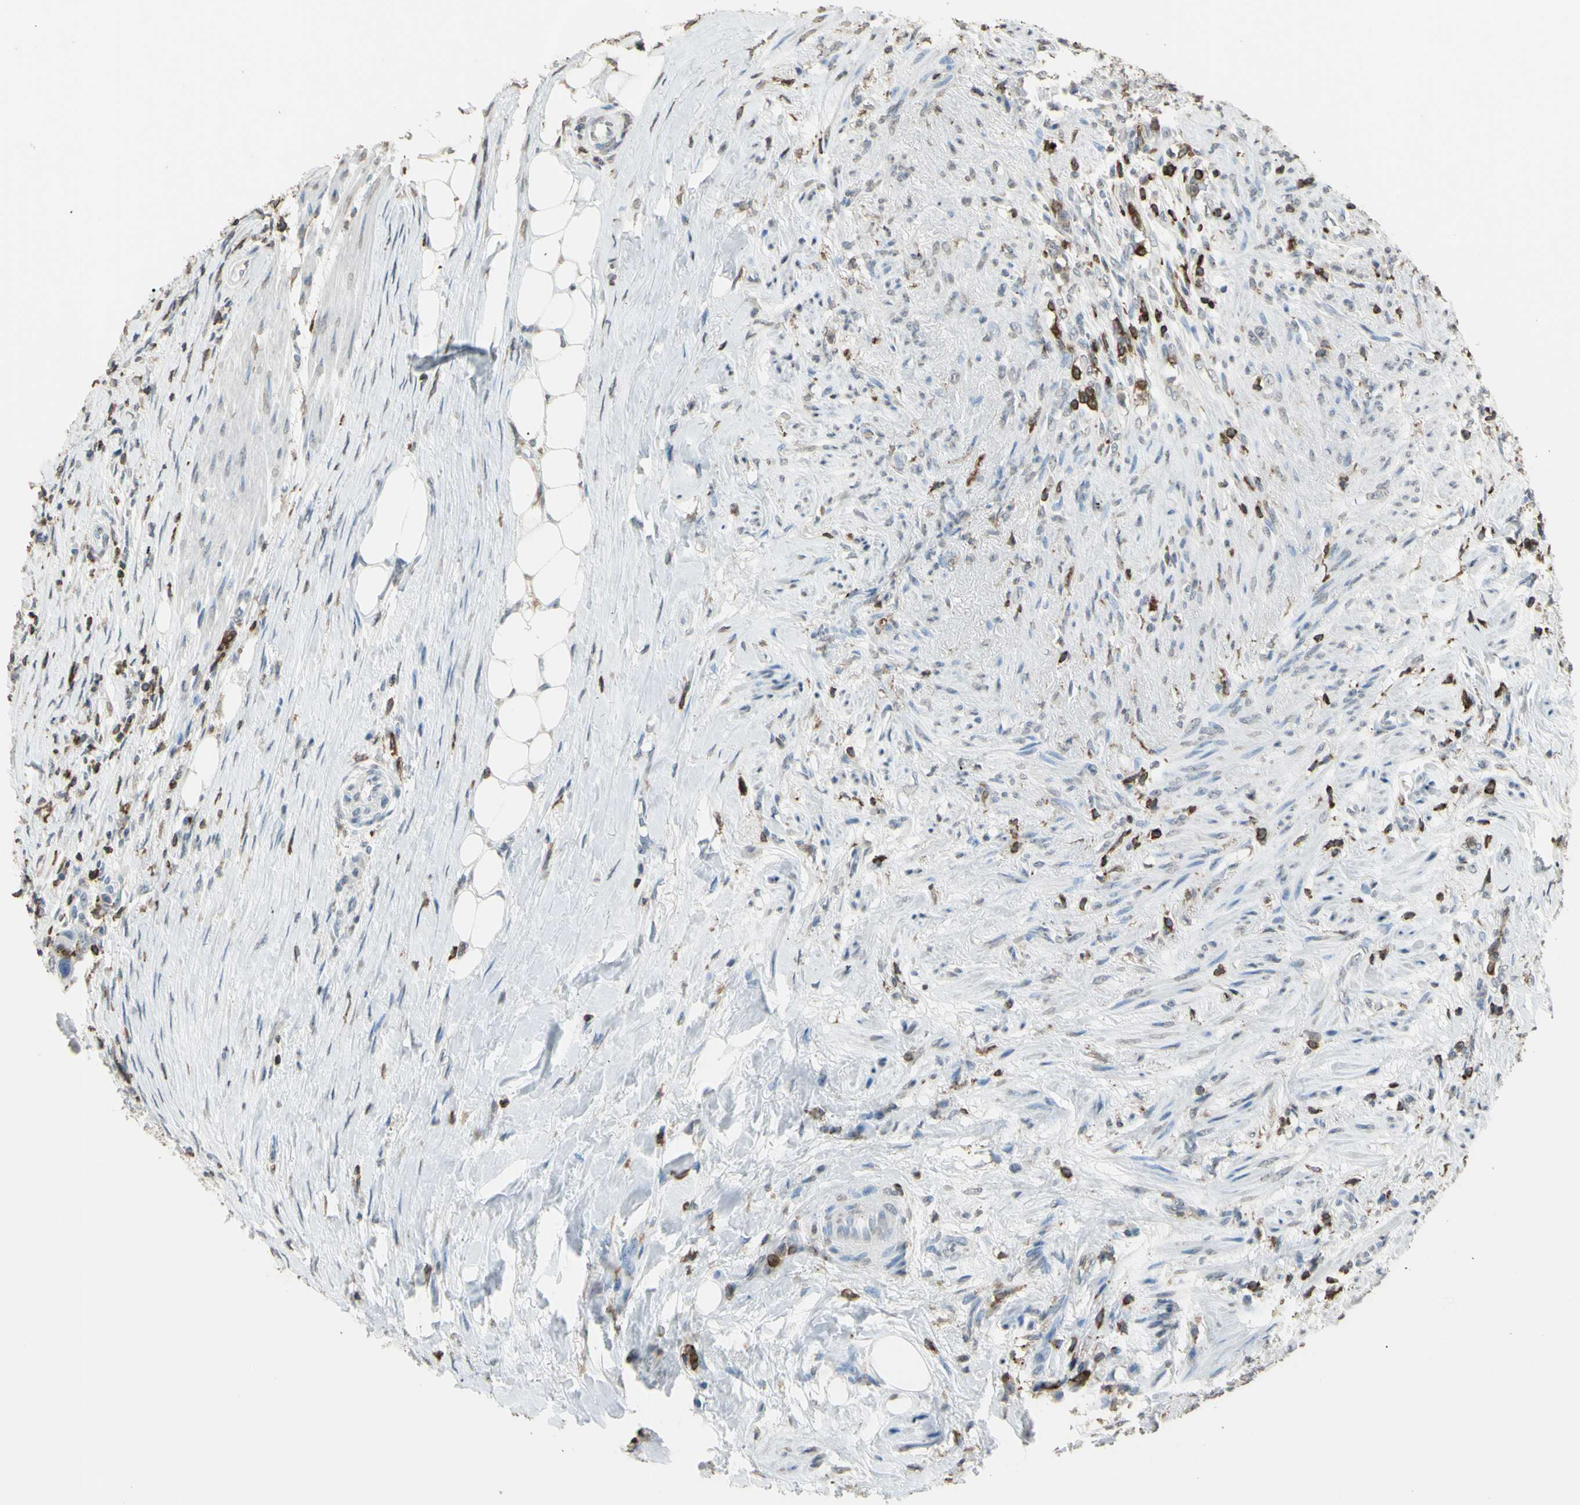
{"staining": {"intensity": "negative", "quantity": "none", "location": "none"}, "tissue": "urothelial cancer", "cell_type": "Tumor cells", "image_type": "cancer", "snomed": [{"axis": "morphology", "description": "Urothelial carcinoma, High grade"}, {"axis": "topography", "description": "Urinary bladder"}], "caption": "The micrograph displays no staining of tumor cells in urothelial cancer.", "gene": "PSTPIP1", "patient": {"sex": "female", "age": 56}}